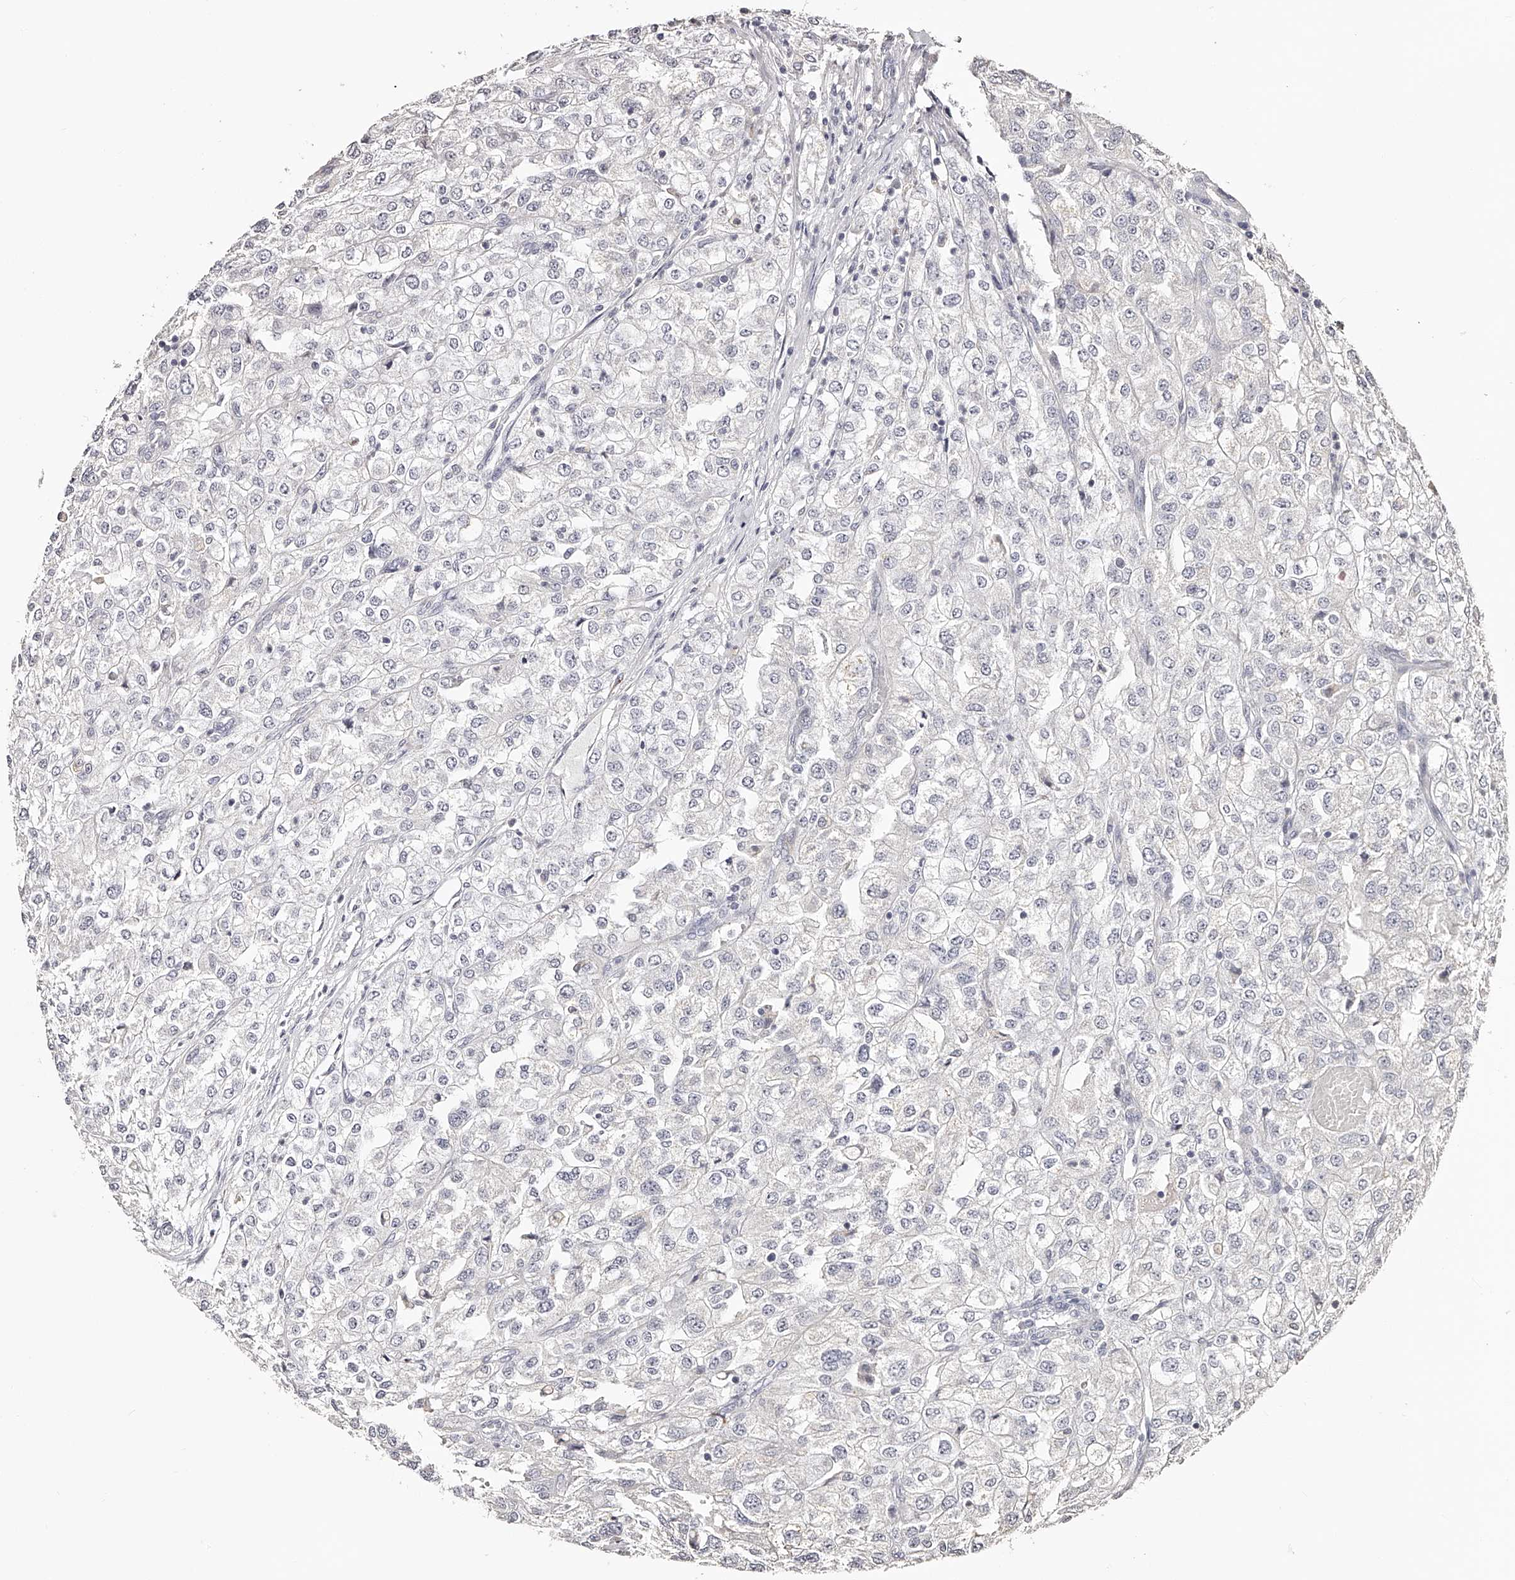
{"staining": {"intensity": "negative", "quantity": "none", "location": "none"}, "tissue": "renal cancer", "cell_type": "Tumor cells", "image_type": "cancer", "snomed": [{"axis": "morphology", "description": "Adenocarcinoma, NOS"}, {"axis": "topography", "description": "Kidney"}], "caption": "Human renal cancer stained for a protein using IHC exhibits no staining in tumor cells.", "gene": "SLC35D3", "patient": {"sex": "female", "age": 54}}